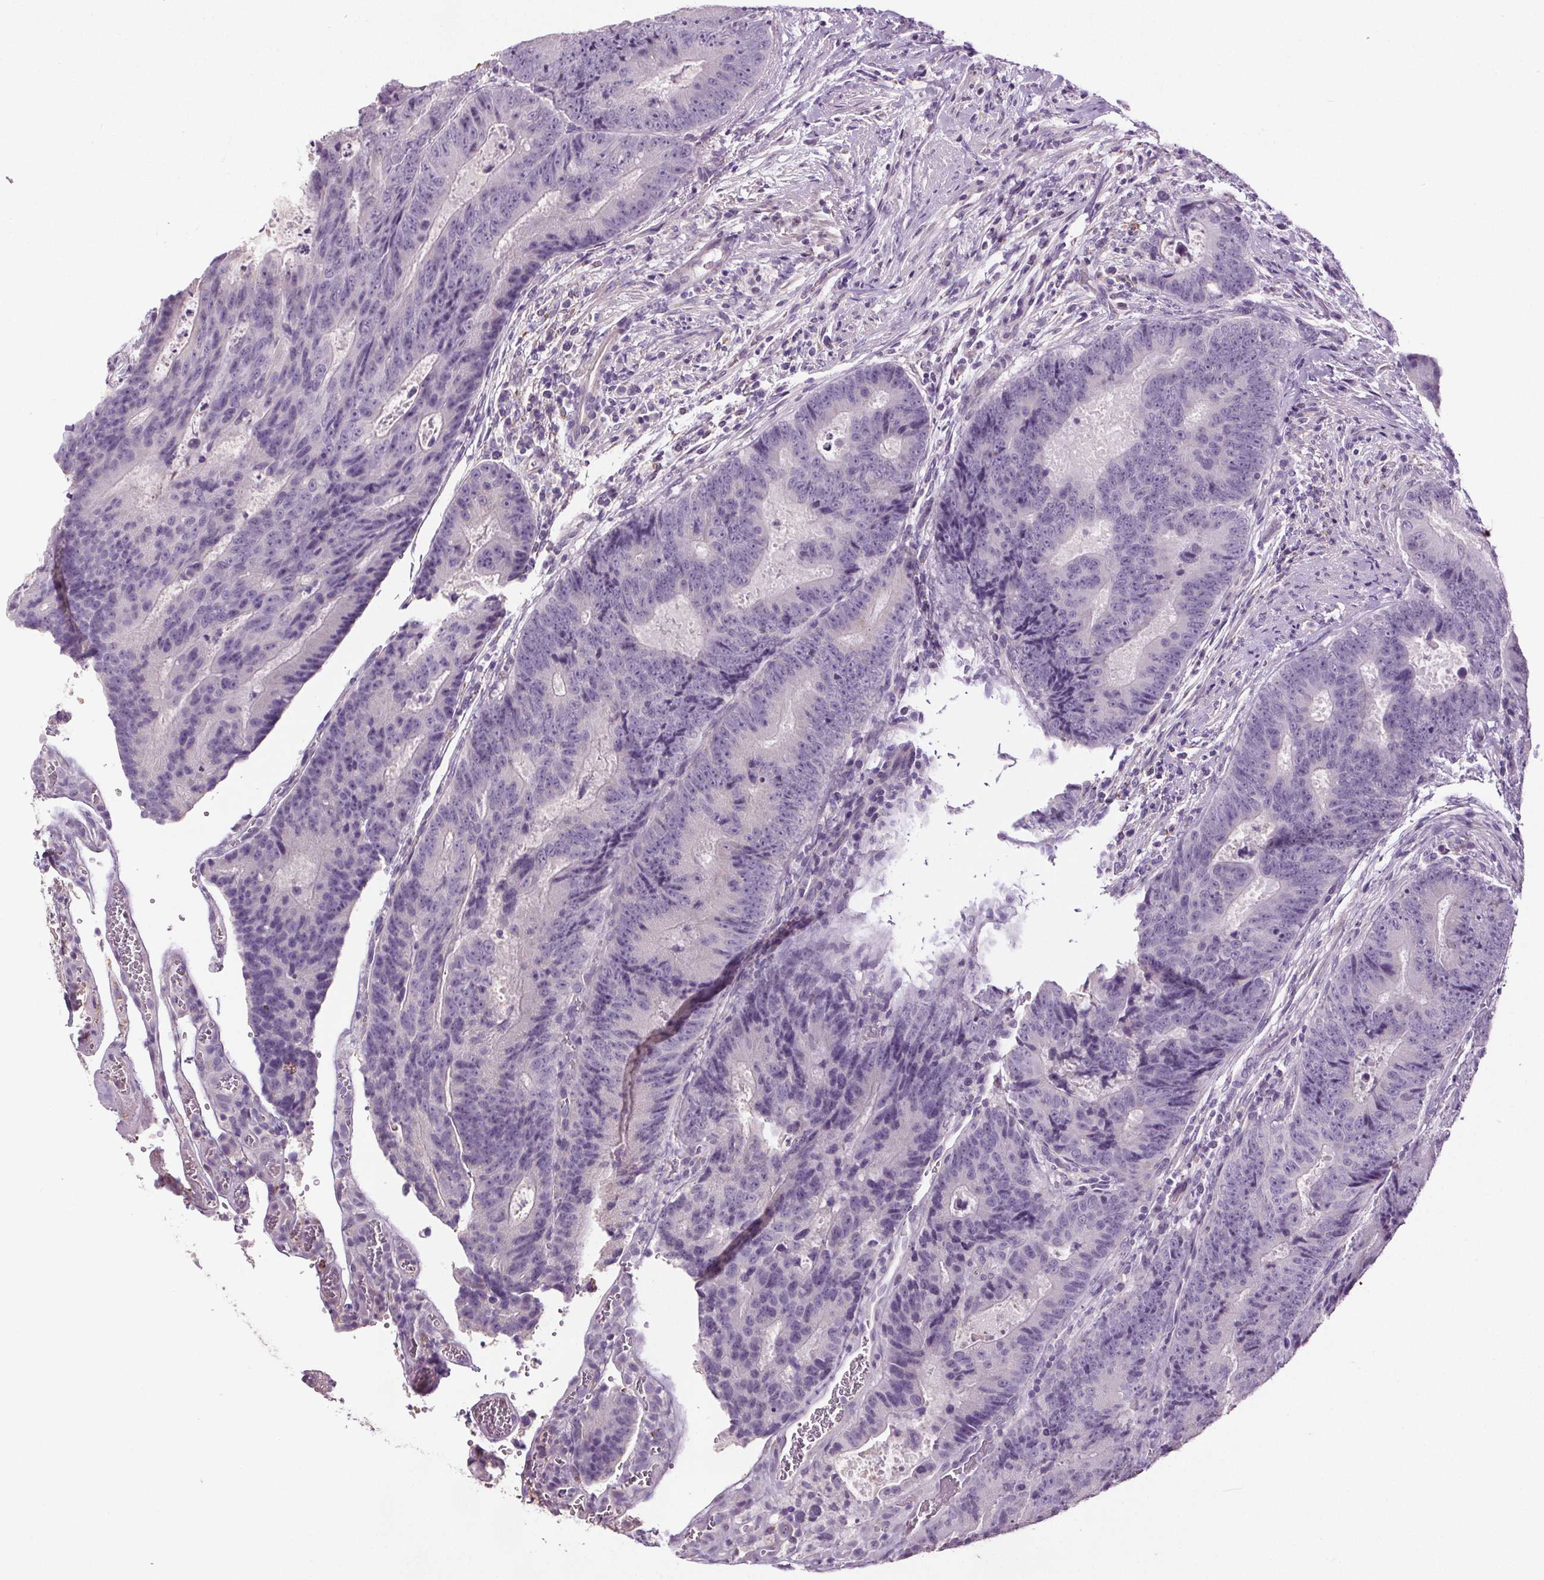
{"staining": {"intensity": "negative", "quantity": "none", "location": "none"}, "tissue": "colorectal cancer", "cell_type": "Tumor cells", "image_type": "cancer", "snomed": [{"axis": "morphology", "description": "Adenocarcinoma, NOS"}, {"axis": "topography", "description": "Colon"}], "caption": "Immunohistochemical staining of colorectal adenocarcinoma demonstrates no significant staining in tumor cells.", "gene": "GPIHBP1", "patient": {"sex": "female", "age": 48}}